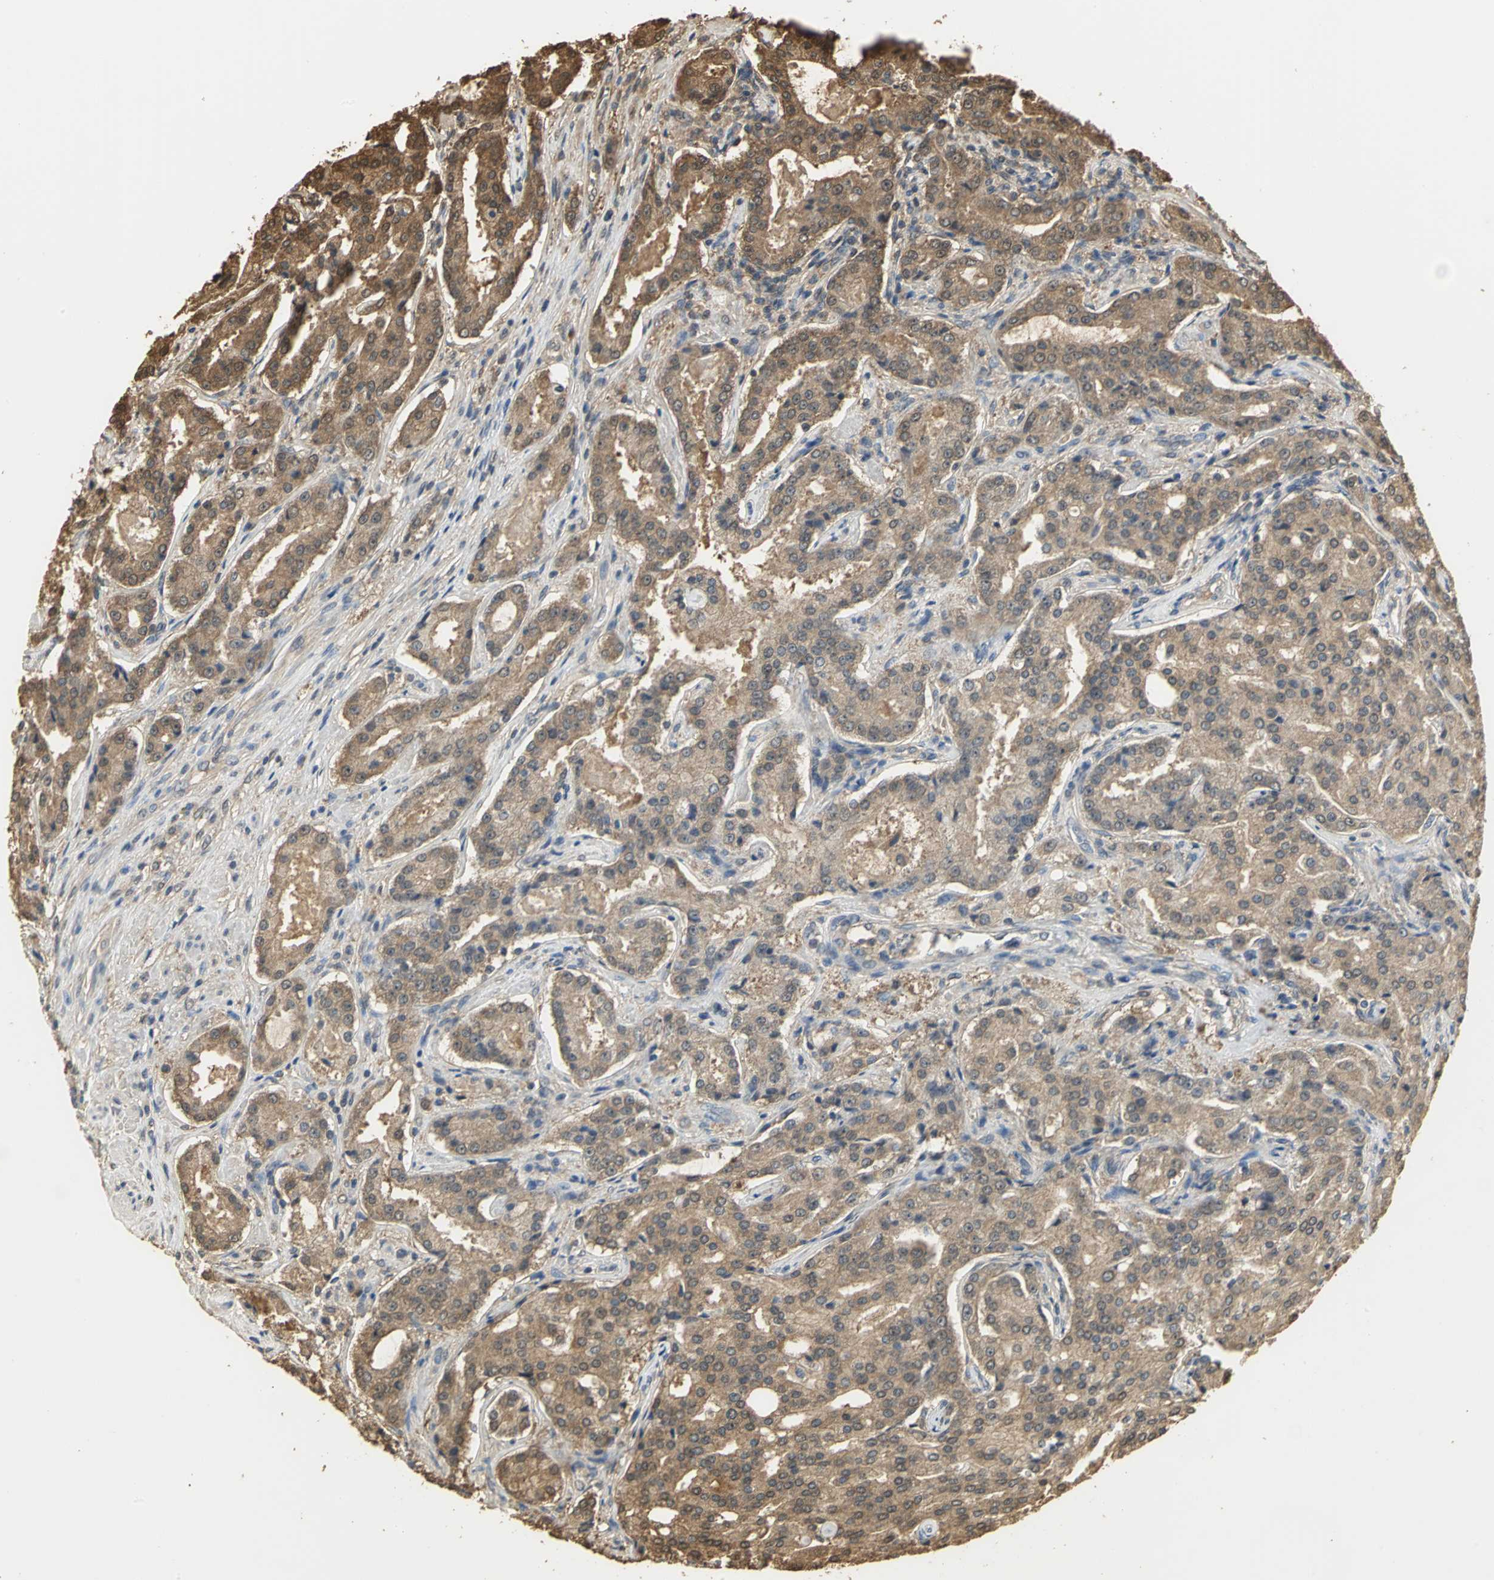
{"staining": {"intensity": "moderate", "quantity": ">75%", "location": "cytoplasmic/membranous"}, "tissue": "prostate cancer", "cell_type": "Tumor cells", "image_type": "cancer", "snomed": [{"axis": "morphology", "description": "Adenocarcinoma, High grade"}, {"axis": "topography", "description": "Prostate"}], "caption": "The immunohistochemical stain highlights moderate cytoplasmic/membranous expression in tumor cells of adenocarcinoma (high-grade) (prostate) tissue. (DAB = brown stain, brightfield microscopy at high magnification).", "gene": "PARK7", "patient": {"sex": "male", "age": 72}}